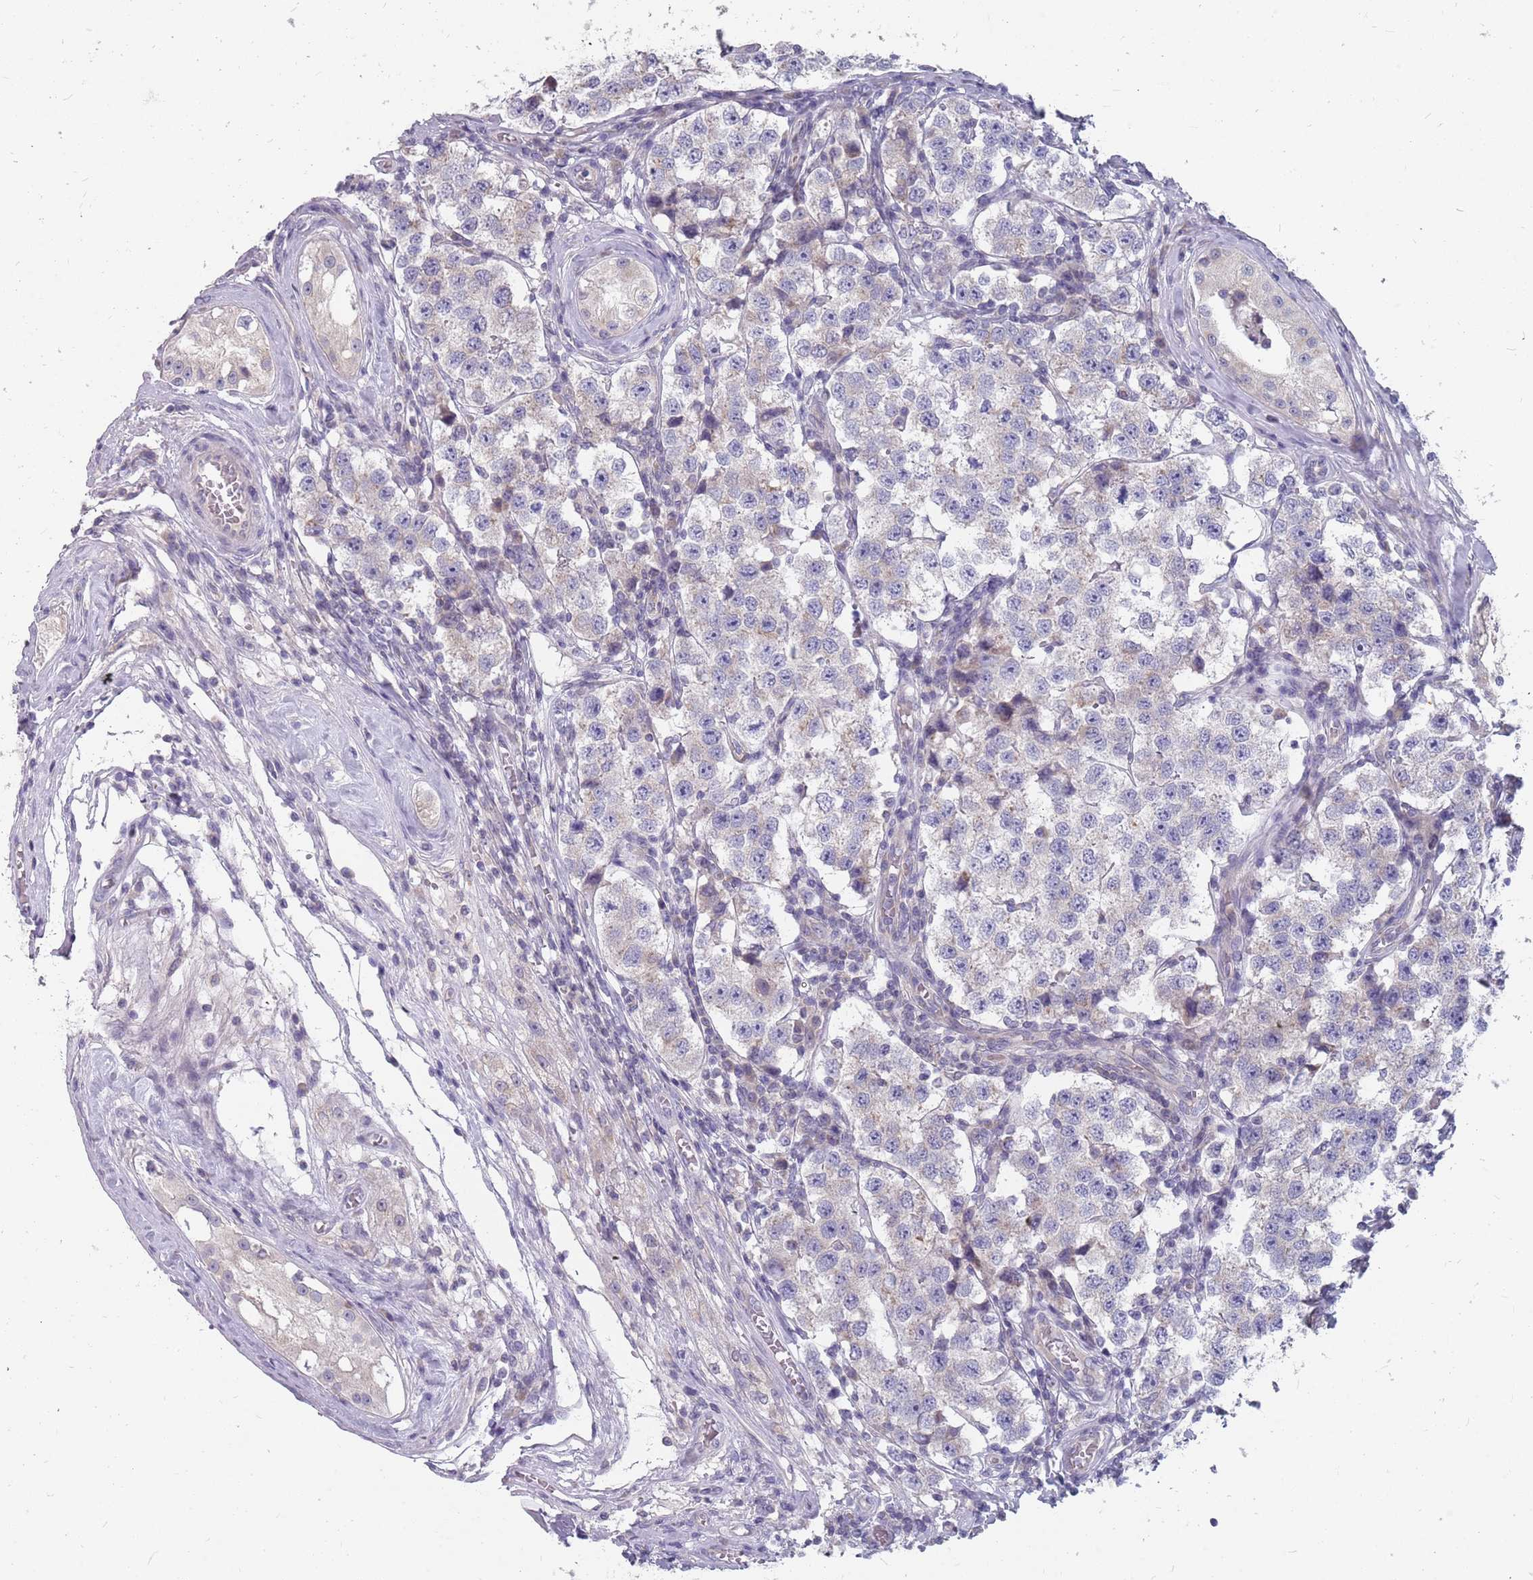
{"staining": {"intensity": "negative", "quantity": "none", "location": "none"}, "tissue": "testis cancer", "cell_type": "Tumor cells", "image_type": "cancer", "snomed": [{"axis": "morphology", "description": "Seminoma, NOS"}, {"axis": "topography", "description": "Testis"}], "caption": "Immunohistochemistry (IHC) image of neoplastic tissue: testis cancer stained with DAB (3,3'-diaminobenzidine) shows no significant protein positivity in tumor cells. (DAB (3,3'-diaminobenzidine) IHC with hematoxylin counter stain).", "gene": "CMTR2", "patient": {"sex": "male", "age": 34}}